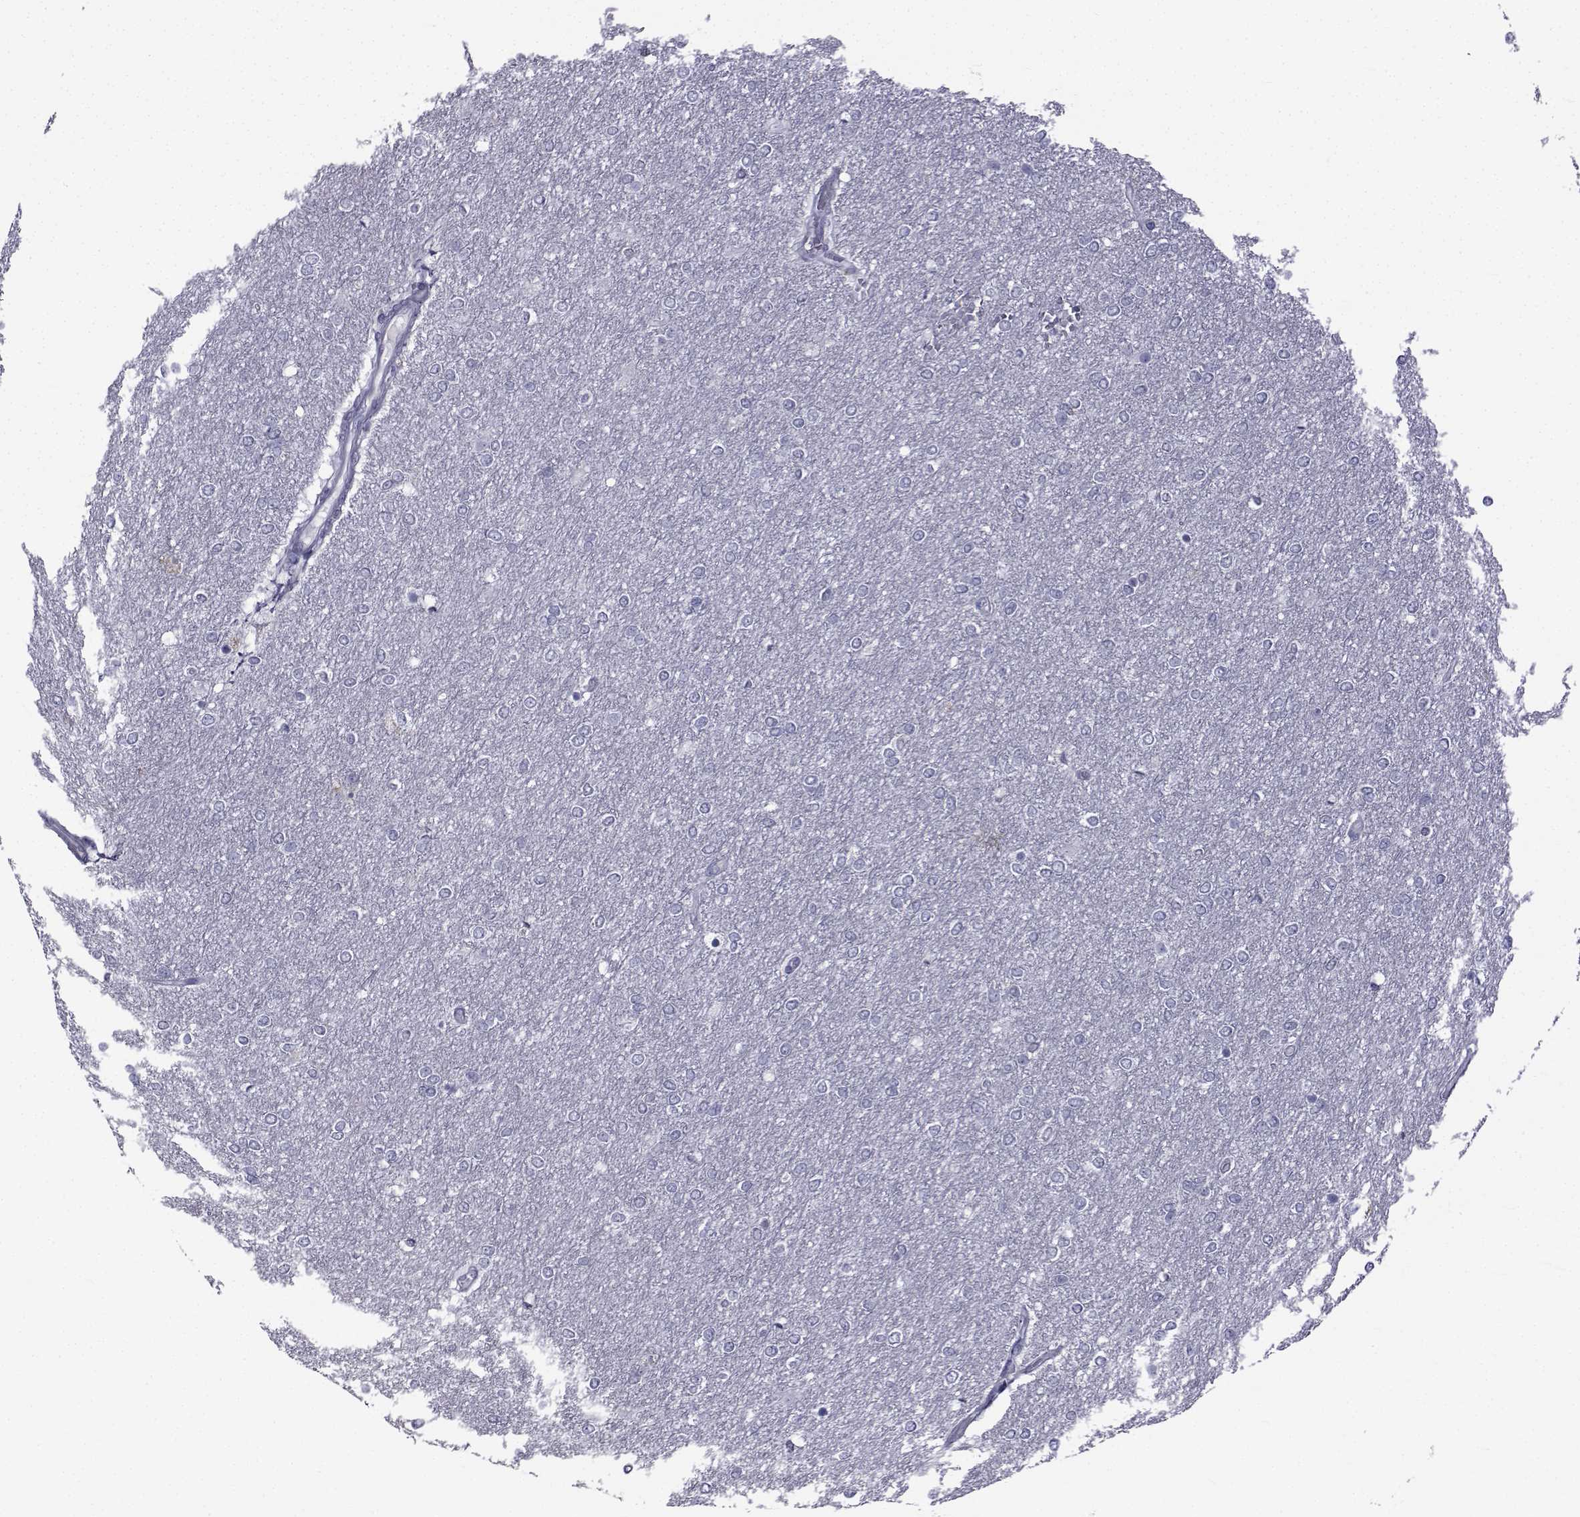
{"staining": {"intensity": "negative", "quantity": "none", "location": "none"}, "tissue": "glioma", "cell_type": "Tumor cells", "image_type": "cancer", "snomed": [{"axis": "morphology", "description": "Glioma, malignant, High grade"}, {"axis": "topography", "description": "Brain"}], "caption": "Immunohistochemistry of malignant glioma (high-grade) exhibits no expression in tumor cells.", "gene": "FDXR", "patient": {"sex": "female", "age": 61}}